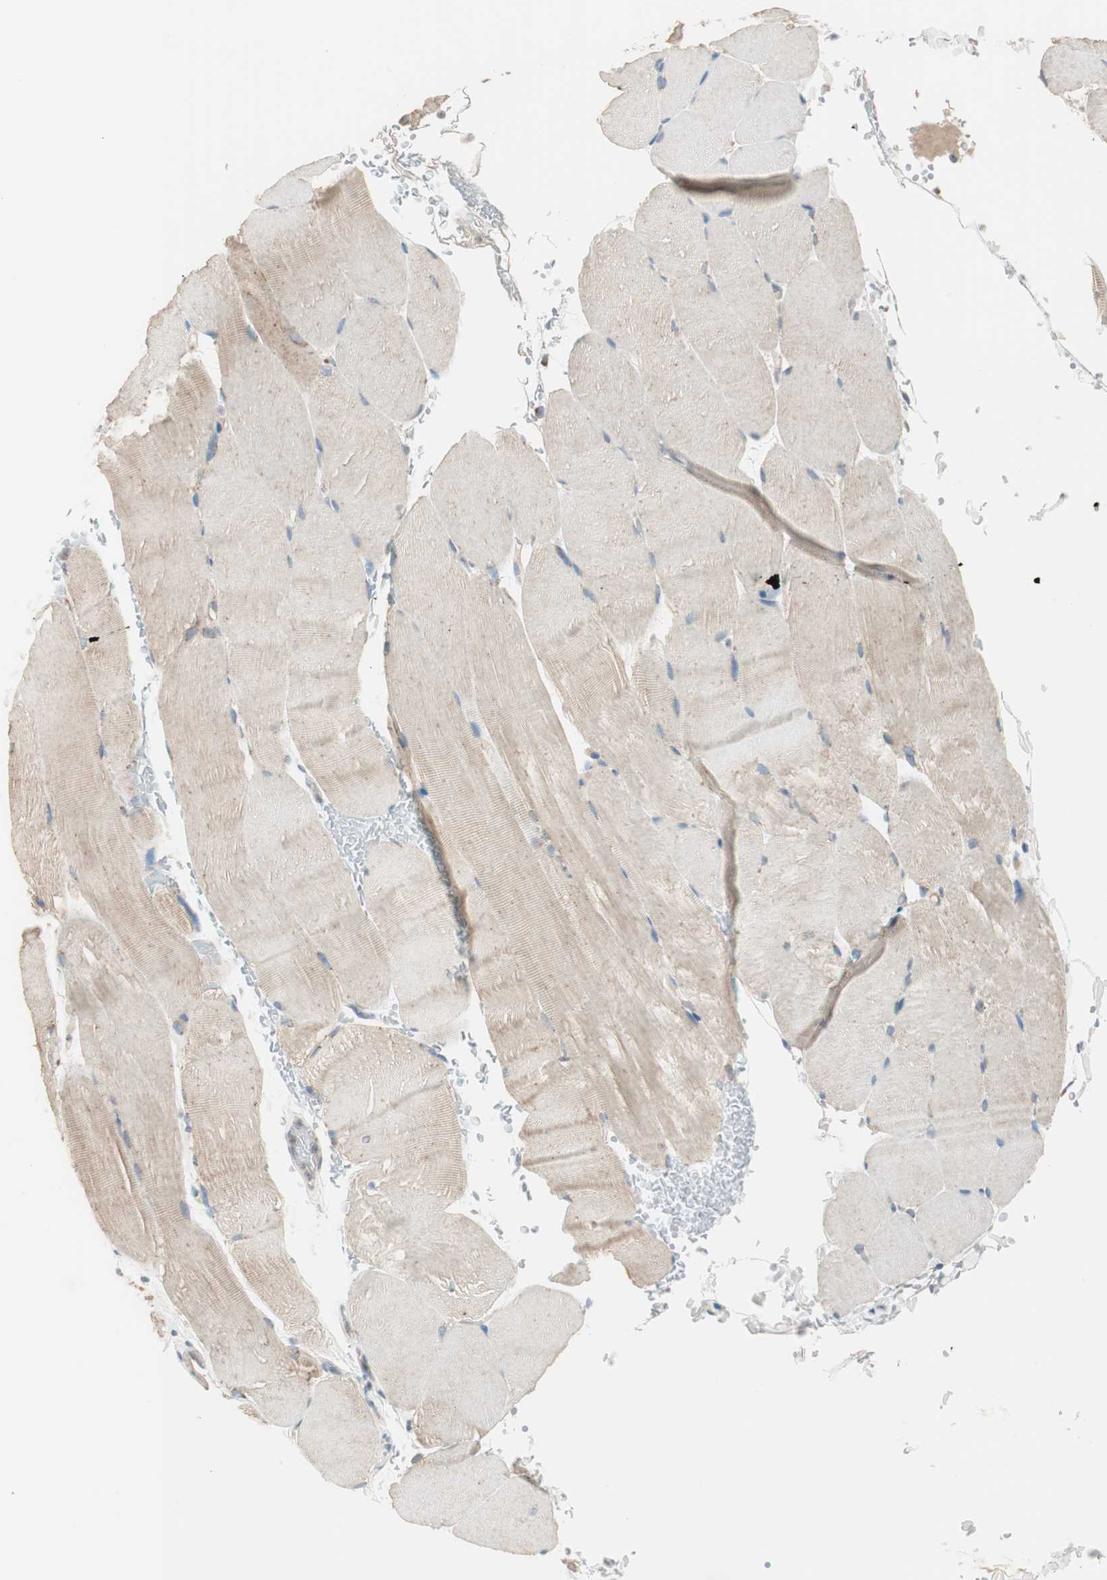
{"staining": {"intensity": "weak", "quantity": "25%-75%", "location": "cytoplasmic/membranous"}, "tissue": "skeletal muscle", "cell_type": "Myocytes", "image_type": "normal", "snomed": [{"axis": "morphology", "description": "Normal tissue, NOS"}, {"axis": "topography", "description": "Skeletal muscle"}, {"axis": "topography", "description": "Parathyroid gland"}], "caption": "DAB (3,3'-diaminobenzidine) immunohistochemical staining of unremarkable human skeletal muscle reveals weak cytoplasmic/membranous protein staining in about 25%-75% of myocytes.", "gene": "SEC16A", "patient": {"sex": "female", "age": 37}}